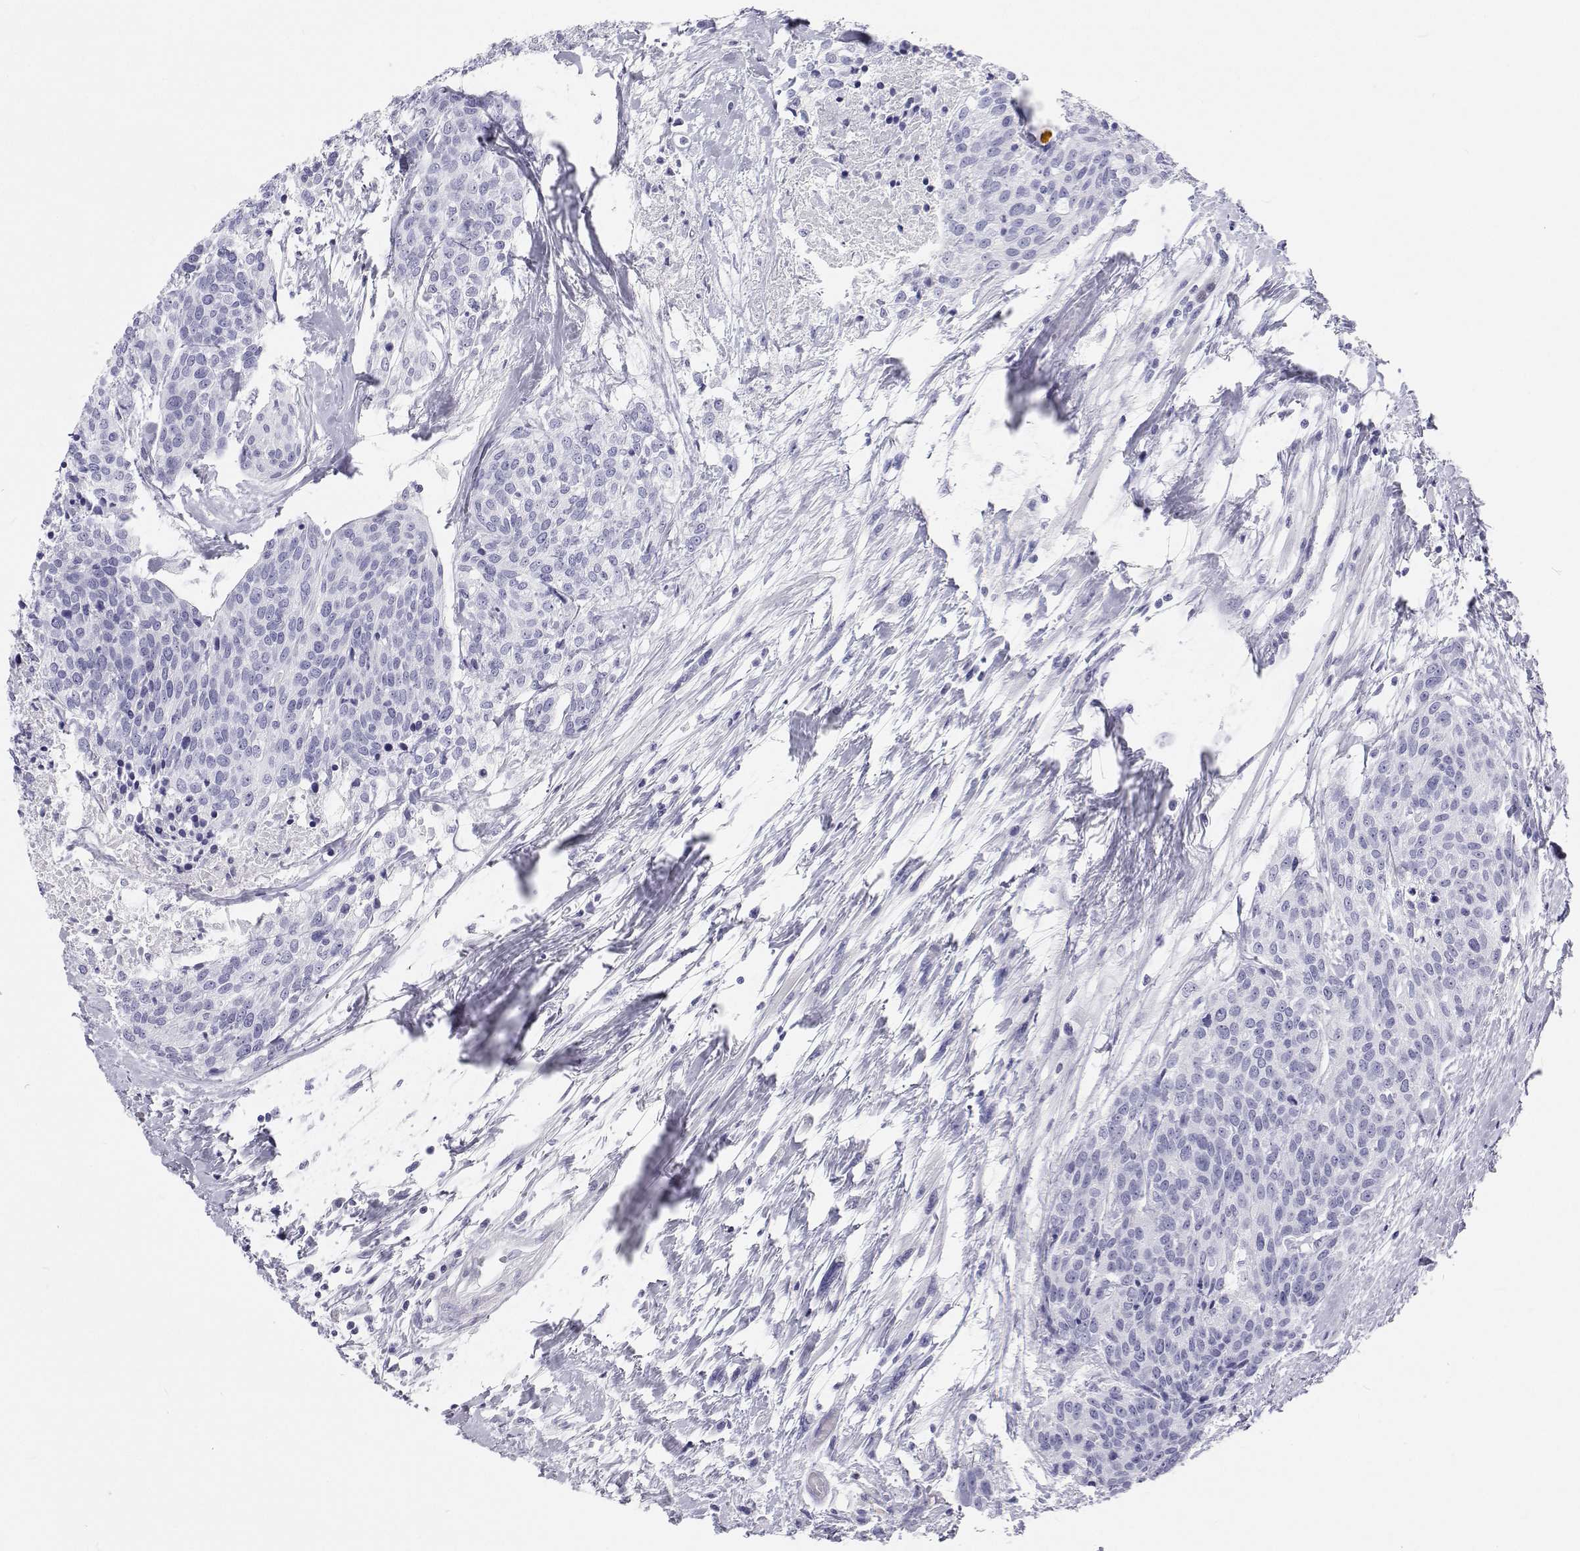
{"staining": {"intensity": "negative", "quantity": "none", "location": "none"}, "tissue": "head and neck cancer", "cell_type": "Tumor cells", "image_type": "cancer", "snomed": [{"axis": "morphology", "description": "Squamous cell carcinoma, NOS"}, {"axis": "topography", "description": "Oral tissue"}, {"axis": "topography", "description": "Head-Neck"}], "caption": "Immunohistochemistry (IHC) of human squamous cell carcinoma (head and neck) exhibits no expression in tumor cells. (DAB immunohistochemistry with hematoxylin counter stain).", "gene": "SFTPB", "patient": {"sex": "male", "age": 64}}